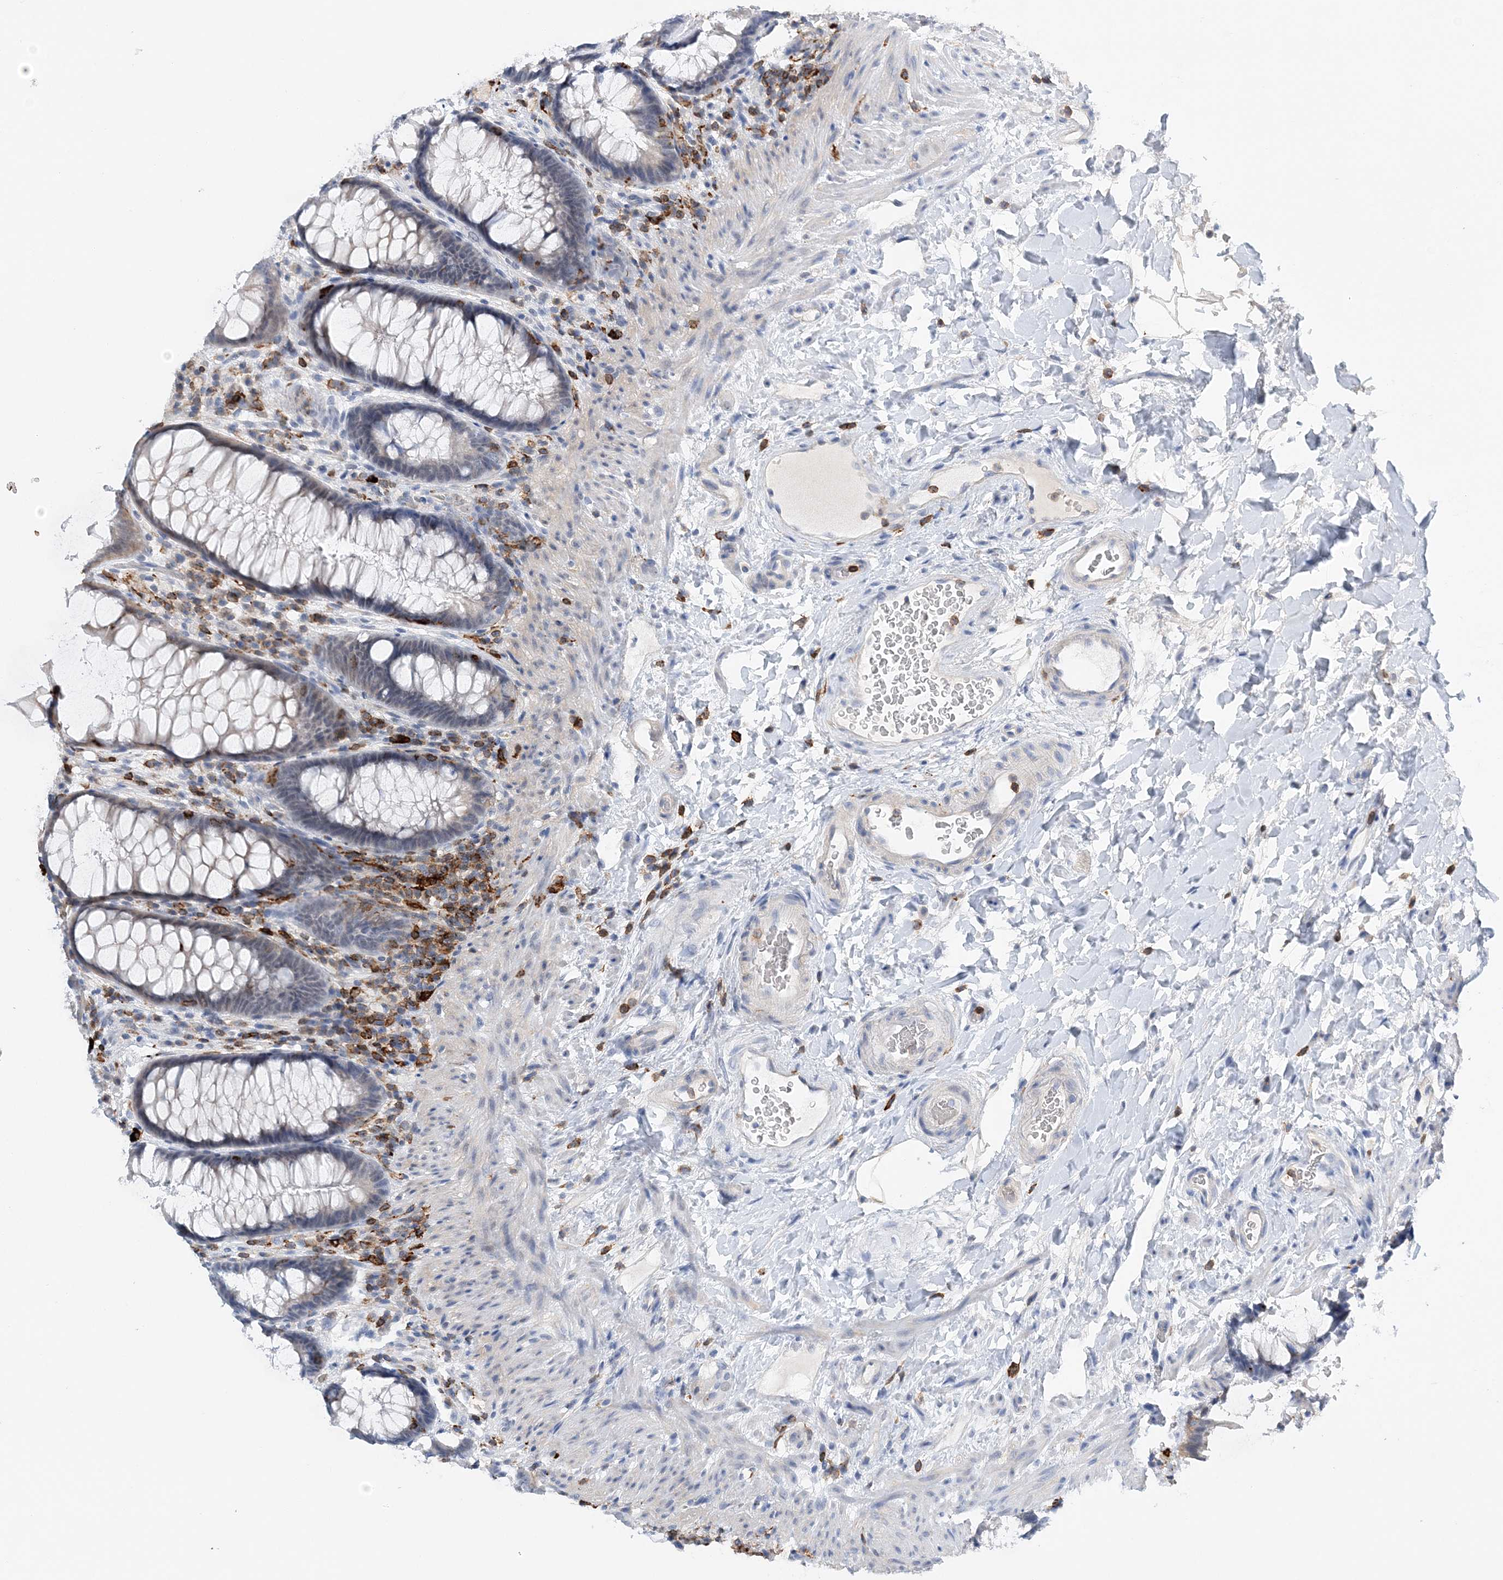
{"staining": {"intensity": "moderate", "quantity": "<25%", "location": "cytoplasmic/membranous,nuclear"}, "tissue": "rectum", "cell_type": "Glandular cells", "image_type": "normal", "snomed": [{"axis": "morphology", "description": "Normal tissue, NOS"}, {"axis": "topography", "description": "Rectum"}], "caption": "A photomicrograph of rectum stained for a protein exhibits moderate cytoplasmic/membranous,nuclear brown staining in glandular cells. Immunohistochemistry (ihc) stains the protein in brown and the nuclei are stained blue.", "gene": "PRMT9", "patient": {"sex": "female", "age": 46}}